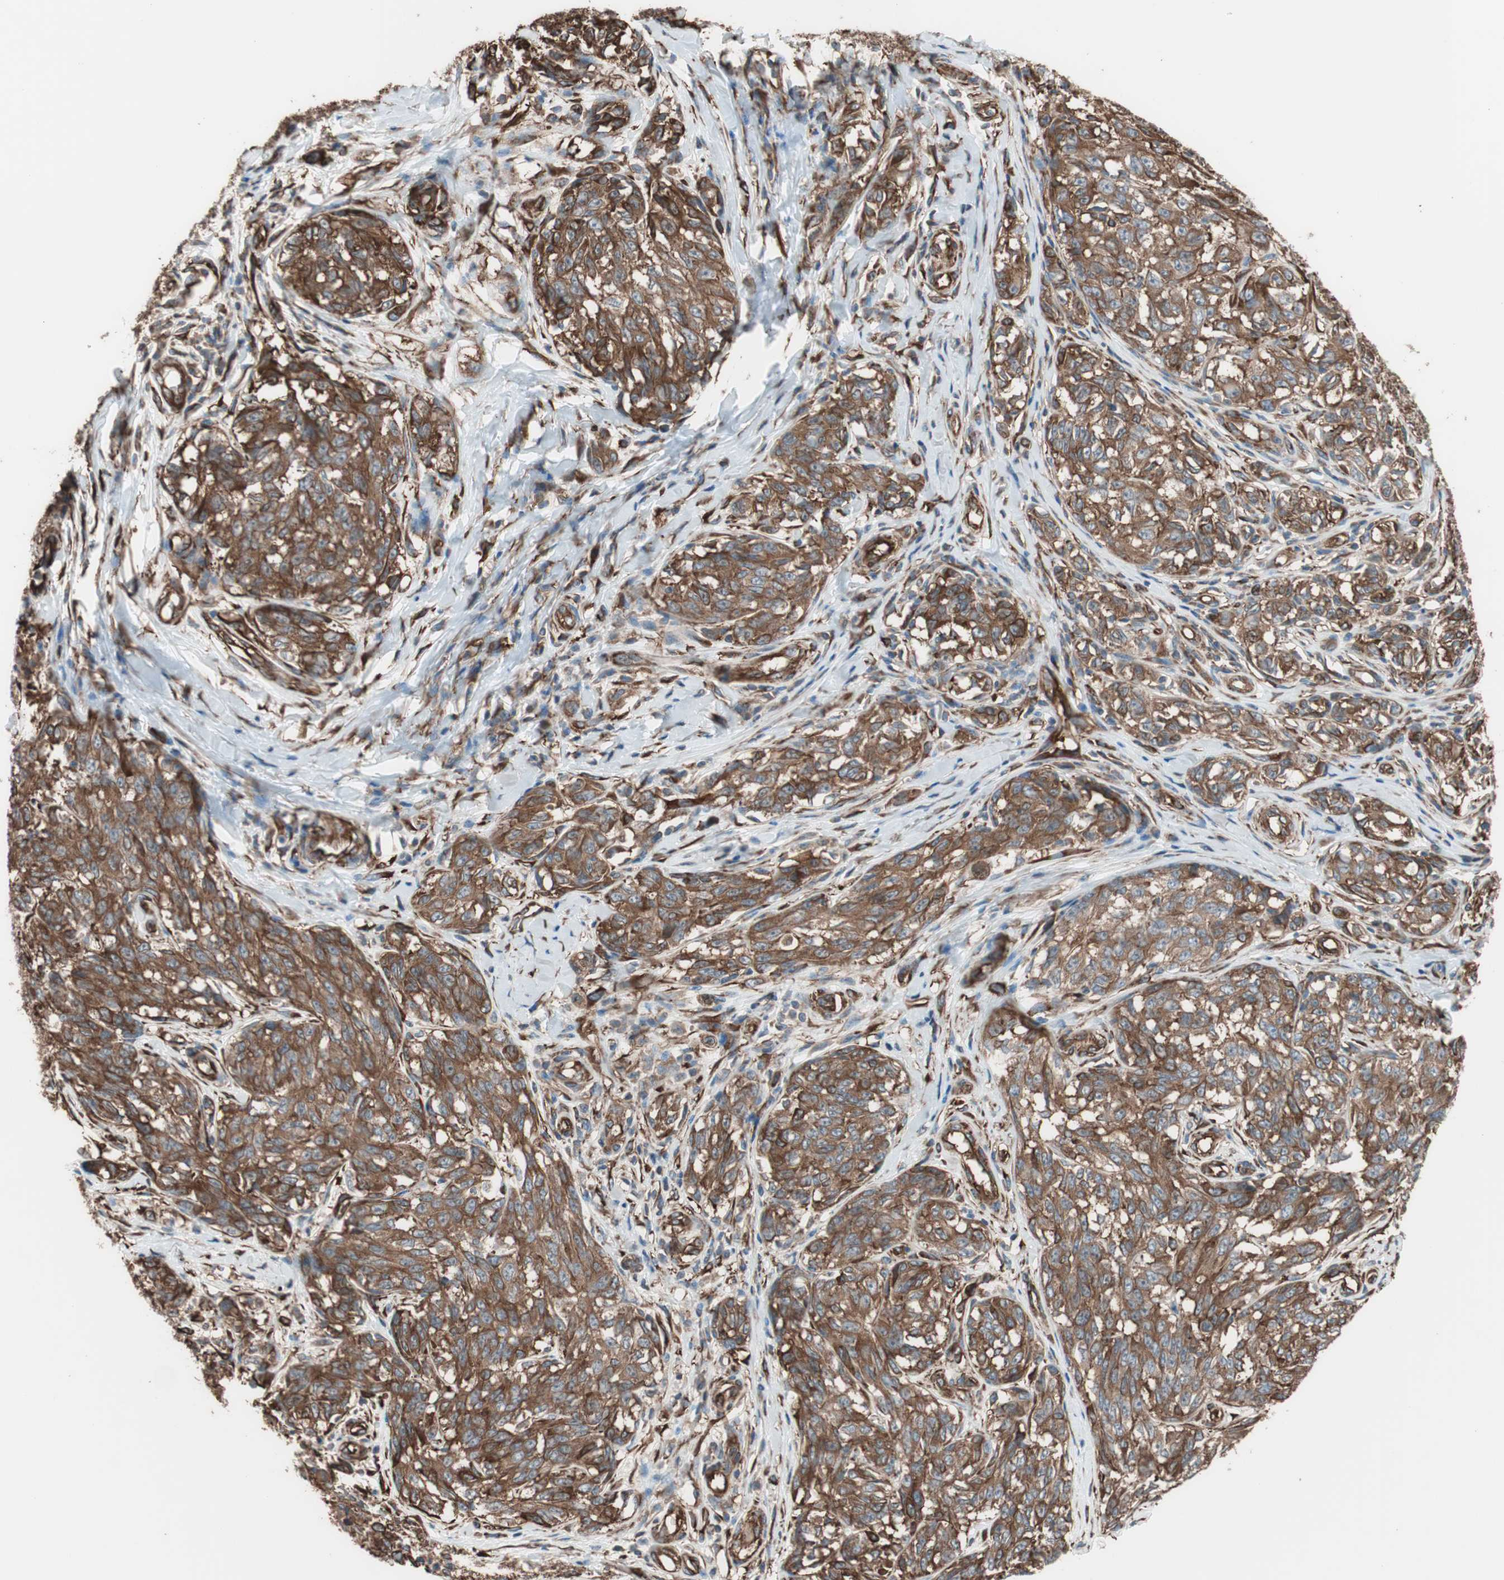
{"staining": {"intensity": "strong", "quantity": ">75%", "location": "cytoplasmic/membranous"}, "tissue": "melanoma", "cell_type": "Tumor cells", "image_type": "cancer", "snomed": [{"axis": "morphology", "description": "Malignant melanoma, NOS"}, {"axis": "topography", "description": "Skin"}], "caption": "The immunohistochemical stain highlights strong cytoplasmic/membranous positivity in tumor cells of melanoma tissue.", "gene": "GPSM2", "patient": {"sex": "female", "age": 64}}